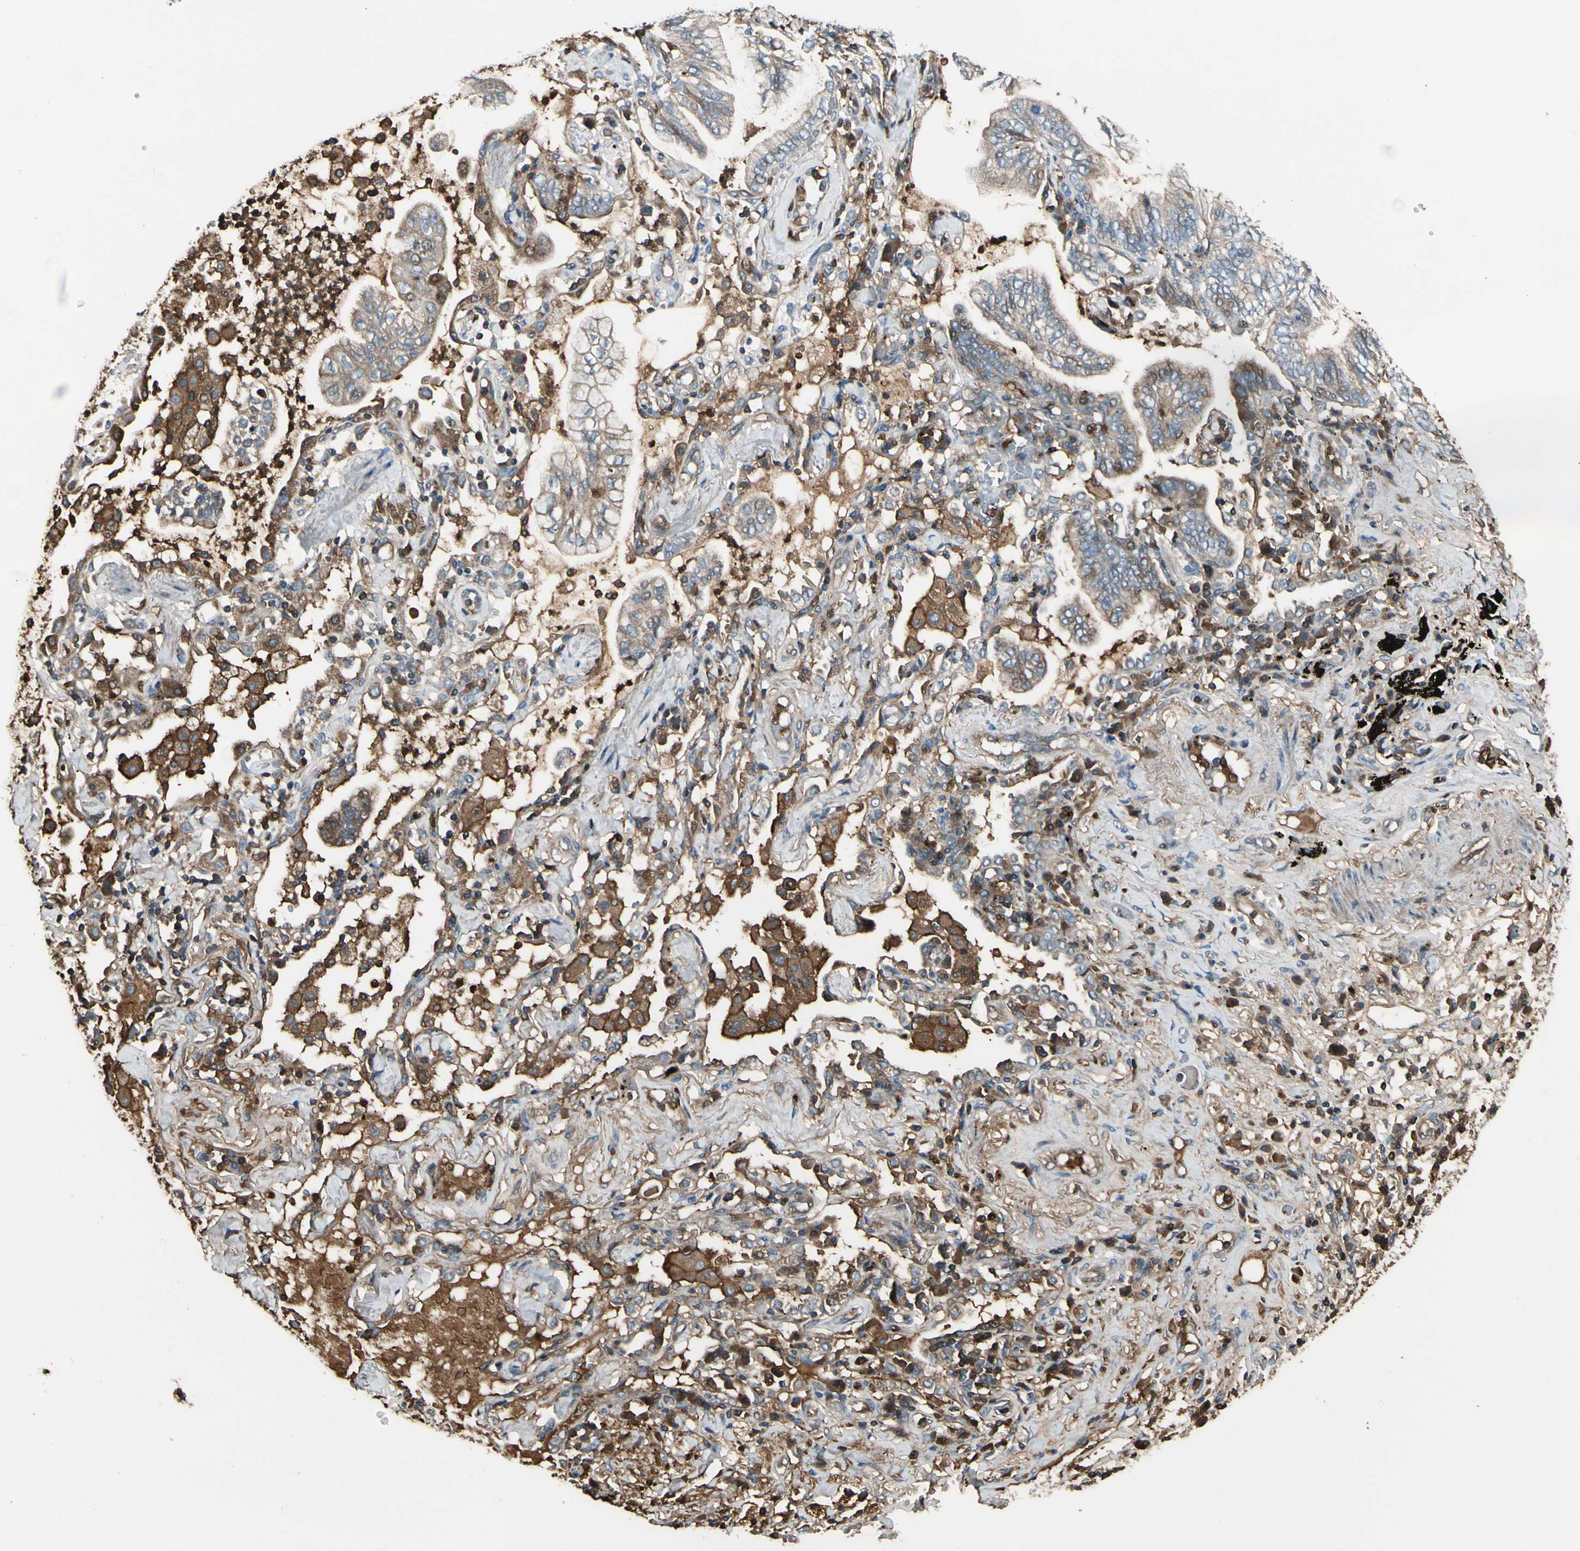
{"staining": {"intensity": "weak", "quantity": ">75%", "location": "cytoplasmic/membranous"}, "tissue": "lung cancer", "cell_type": "Tumor cells", "image_type": "cancer", "snomed": [{"axis": "morphology", "description": "Normal tissue, NOS"}, {"axis": "morphology", "description": "Adenocarcinoma, NOS"}, {"axis": "topography", "description": "Bronchus"}, {"axis": "topography", "description": "Lung"}], "caption": "Lung adenocarcinoma tissue exhibits weak cytoplasmic/membranous positivity in approximately >75% of tumor cells", "gene": "STX11", "patient": {"sex": "female", "age": 70}}